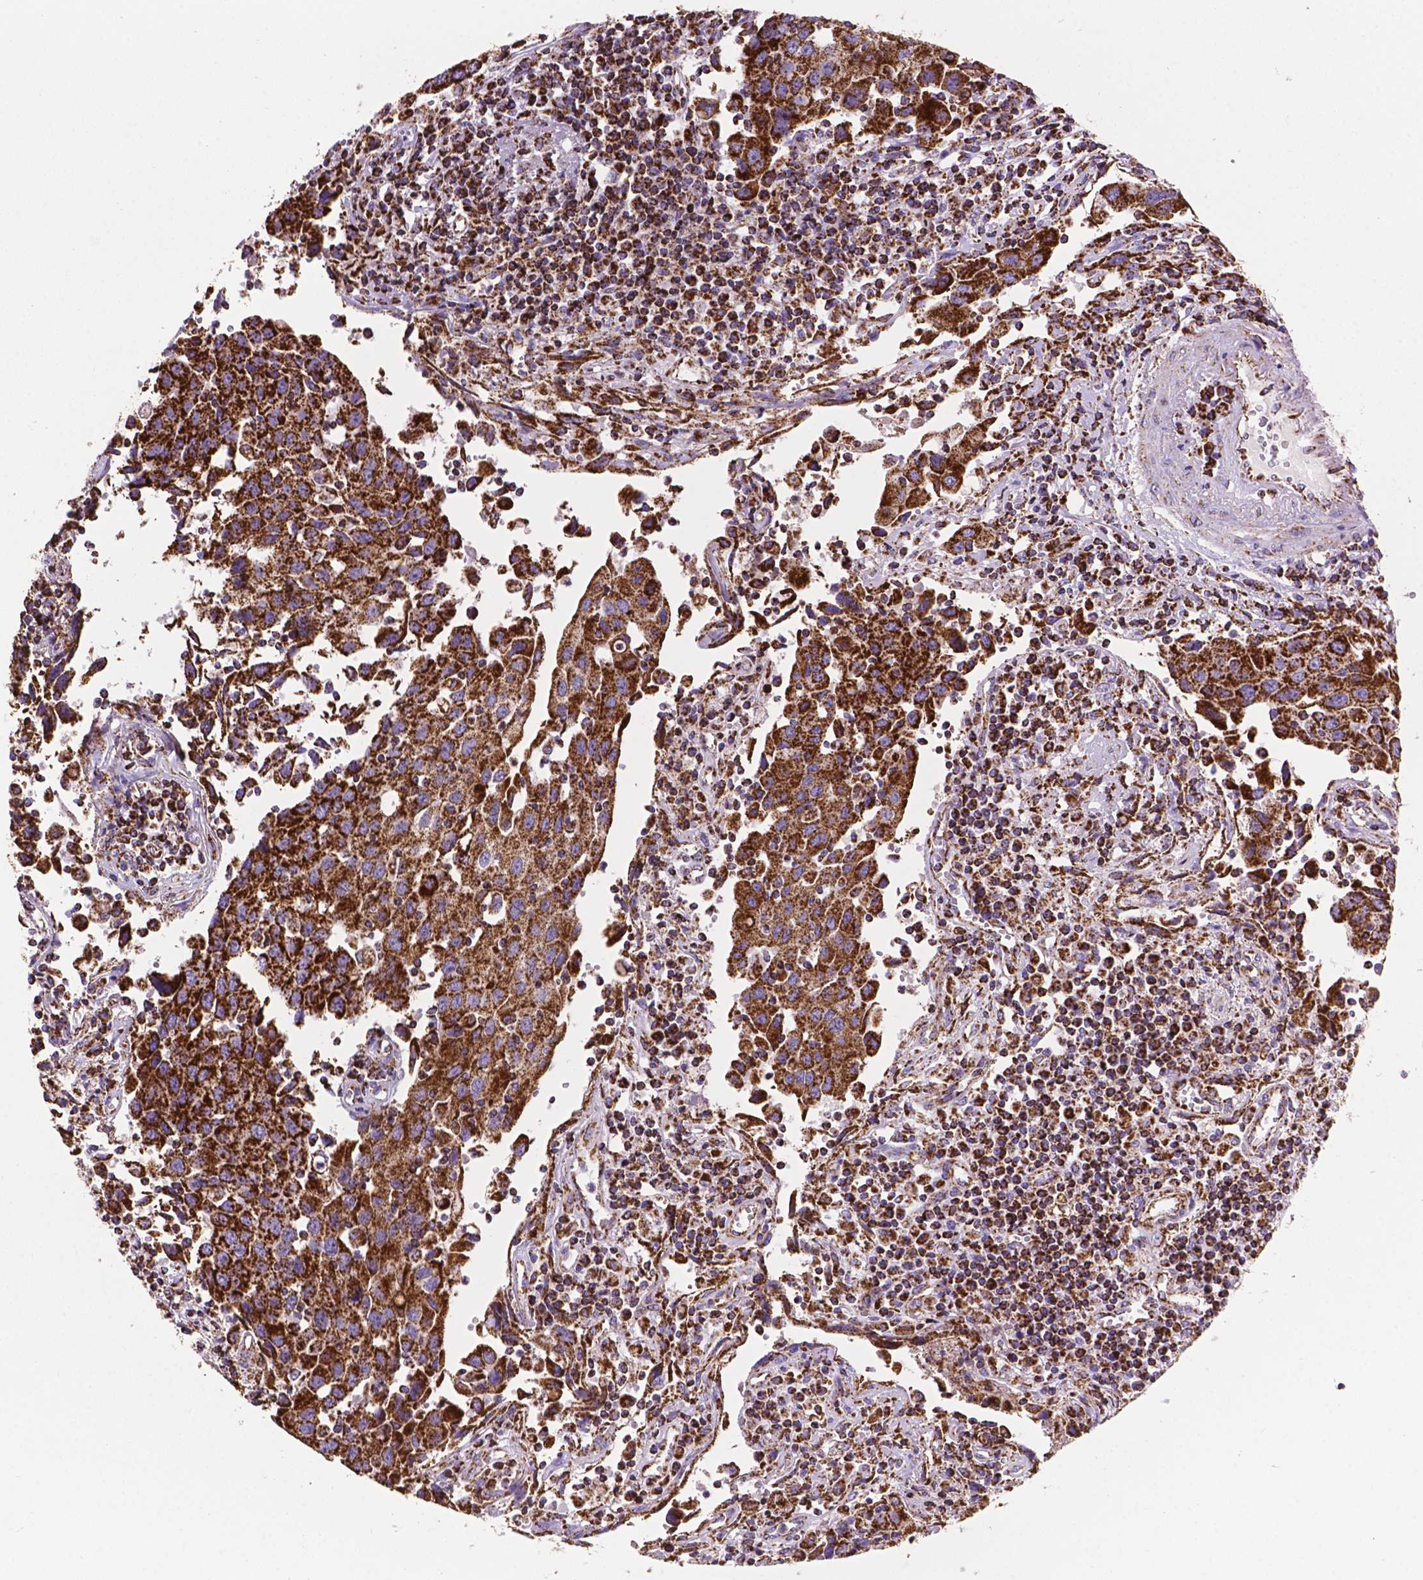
{"staining": {"intensity": "strong", "quantity": ">75%", "location": "cytoplasmic/membranous"}, "tissue": "urothelial cancer", "cell_type": "Tumor cells", "image_type": "cancer", "snomed": [{"axis": "morphology", "description": "Urothelial carcinoma, High grade"}, {"axis": "topography", "description": "Urinary bladder"}], "caption": "Urothelial cancer stained for a protein (brown) displays strong cytoplasmic/membranous positive staining in approximately >75% of tumor cells.", "gene": "HSPD1", "patient": {"sex": "female", "age": 85}}